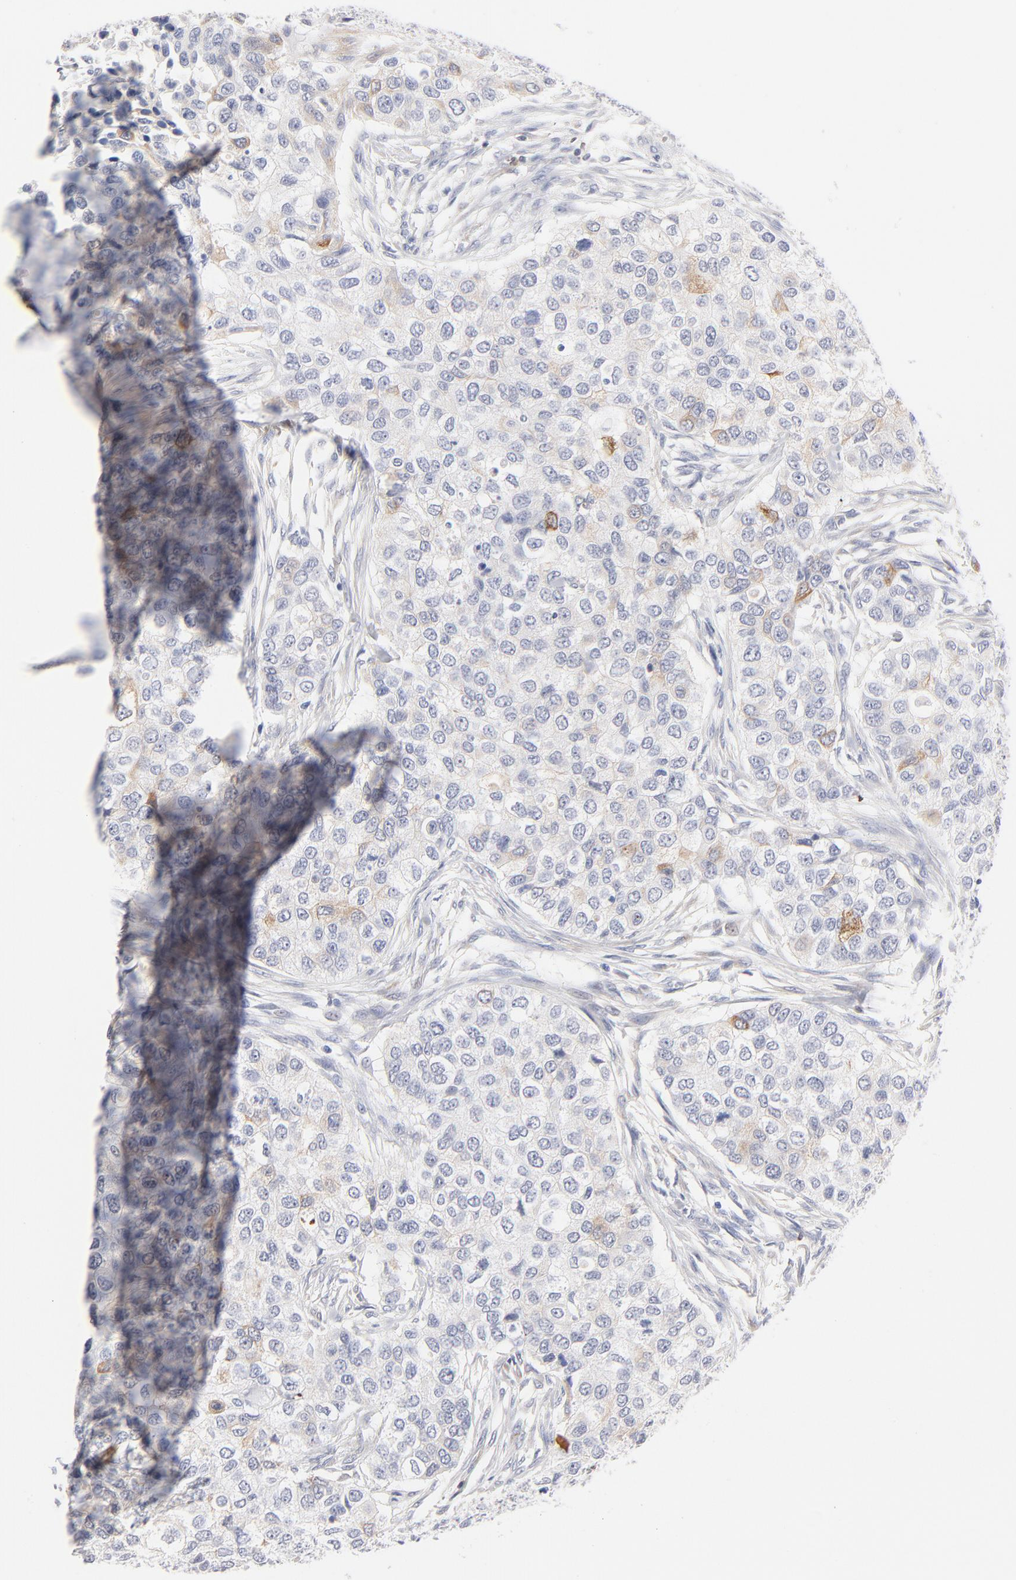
{"staining": {"intensity": "weak", "quantity": "<25%", "location": "cytoplasmic/membranous"}, "tissue": "breast cancer", "cell_type": "Tumor cells", "image_type": "cancer", "snomed": [{"axis": "morphology", "description": "Normal tissue, NOS"}, {"axis": "morphology", "description": "Duct carcinoma"}, {"axis": "topography", "description": "Breast"}], "caption": "High power microscopy micrograph of an immunohistochemistry (IHC) photomicrograph of breast cancer, revealing no significant expression in tumor cells.", "gene": "MID1", "patient": {"sex": "female", "age": 49}}